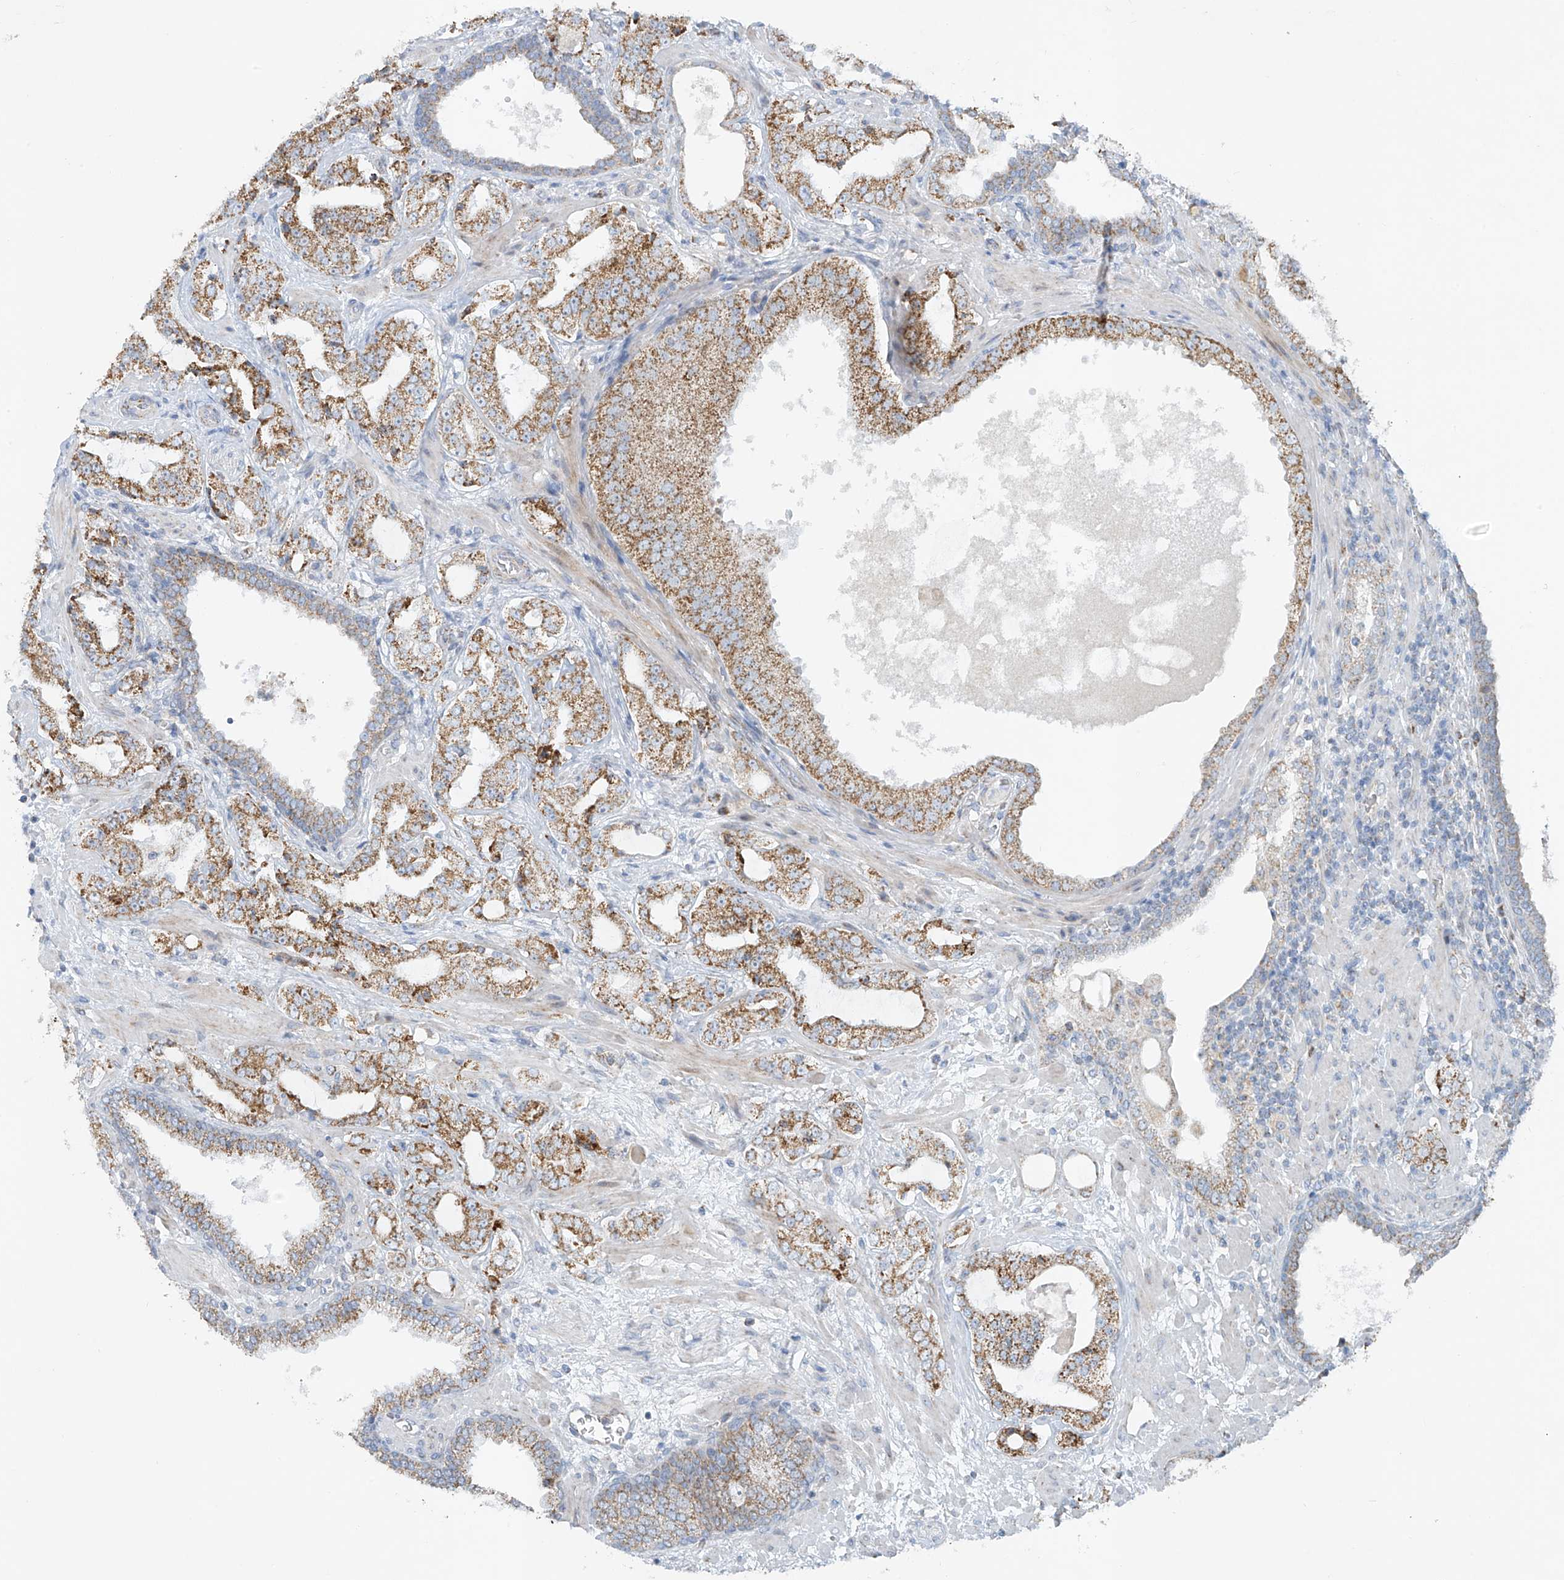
{"staining": {"intensity": "moderate", "quantity": ">75%", "location": "cytoplasmic/membranous"}, "tissue": "prostate cancer", "cell_type": "Tumor cells", "image_type": "cancer", "snomed": [{"axis": "morphology", "description": "Adenocarcinoma, High grade"}, {"axis": "topography", "description": "Prostate"}], "caption": "A brown stain labels moderate cytoplasmic/membranous staining of a protein in human prostate cancer tumor cells.", "gene": "SMDT1", "patient": {"sex": "male", "age": 64}}